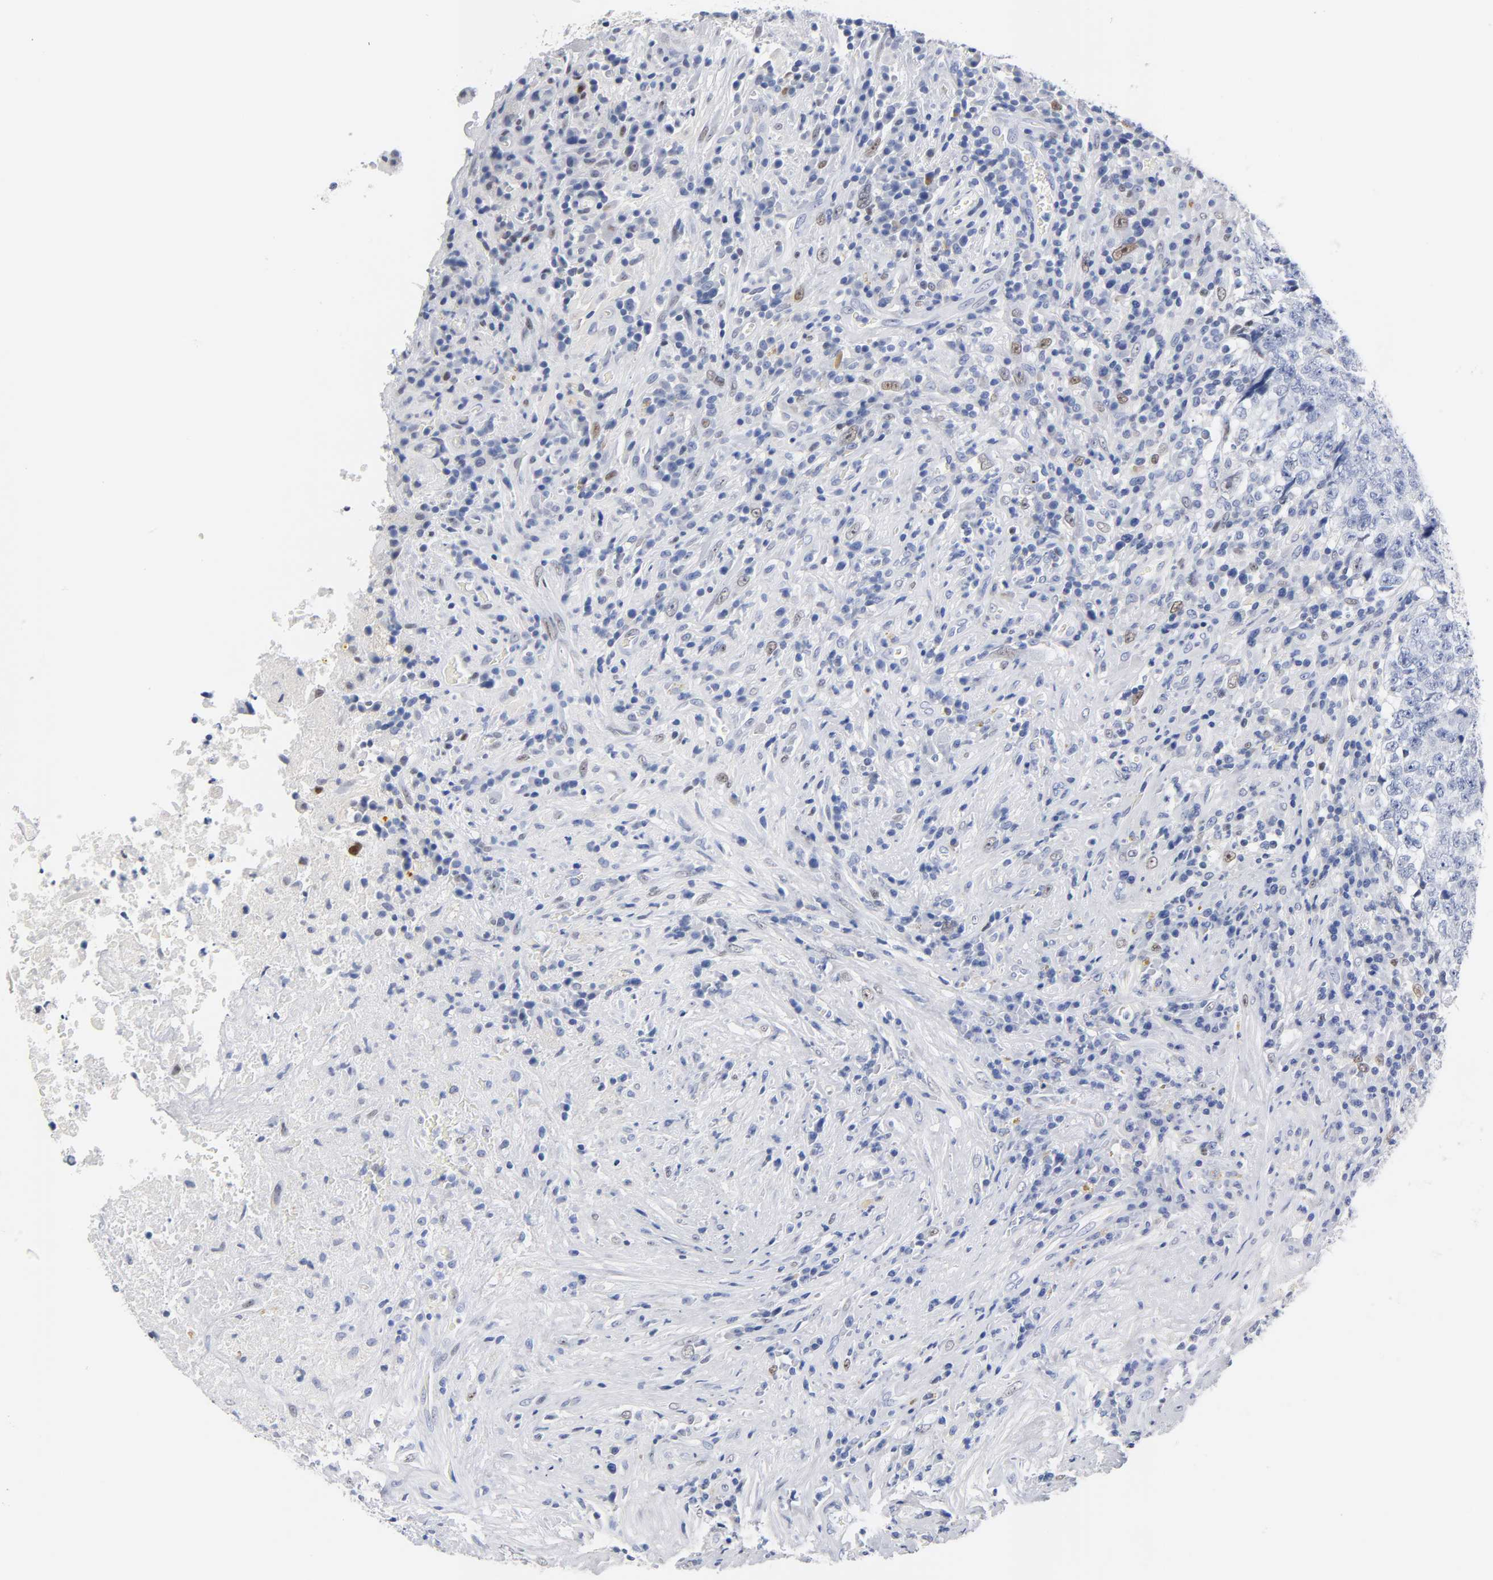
{"staining": {"intensity": "moderate", "quantity": "<25%", "location": "nuclear"}, "tissue": "testis cancer", "cell_type": "Tumor cells", "image_type": "cancer", "snomed": [{"axis": "morphology", "description": "Necrosis, NOS"}, {"axis": "morphology", "description": "Carcinoma, Embryonal, NOS"}, {"axis": "topography", "description": "Testis"}], "caption": "Approximately <25% of tumor cells in human testis embryonal carcinoma demonstrate moderate nuclear protein staining as visualized by brown immunohistochemical staining.", "gene": "NAB2", "patient": {"sex": "male", "age": 19}}